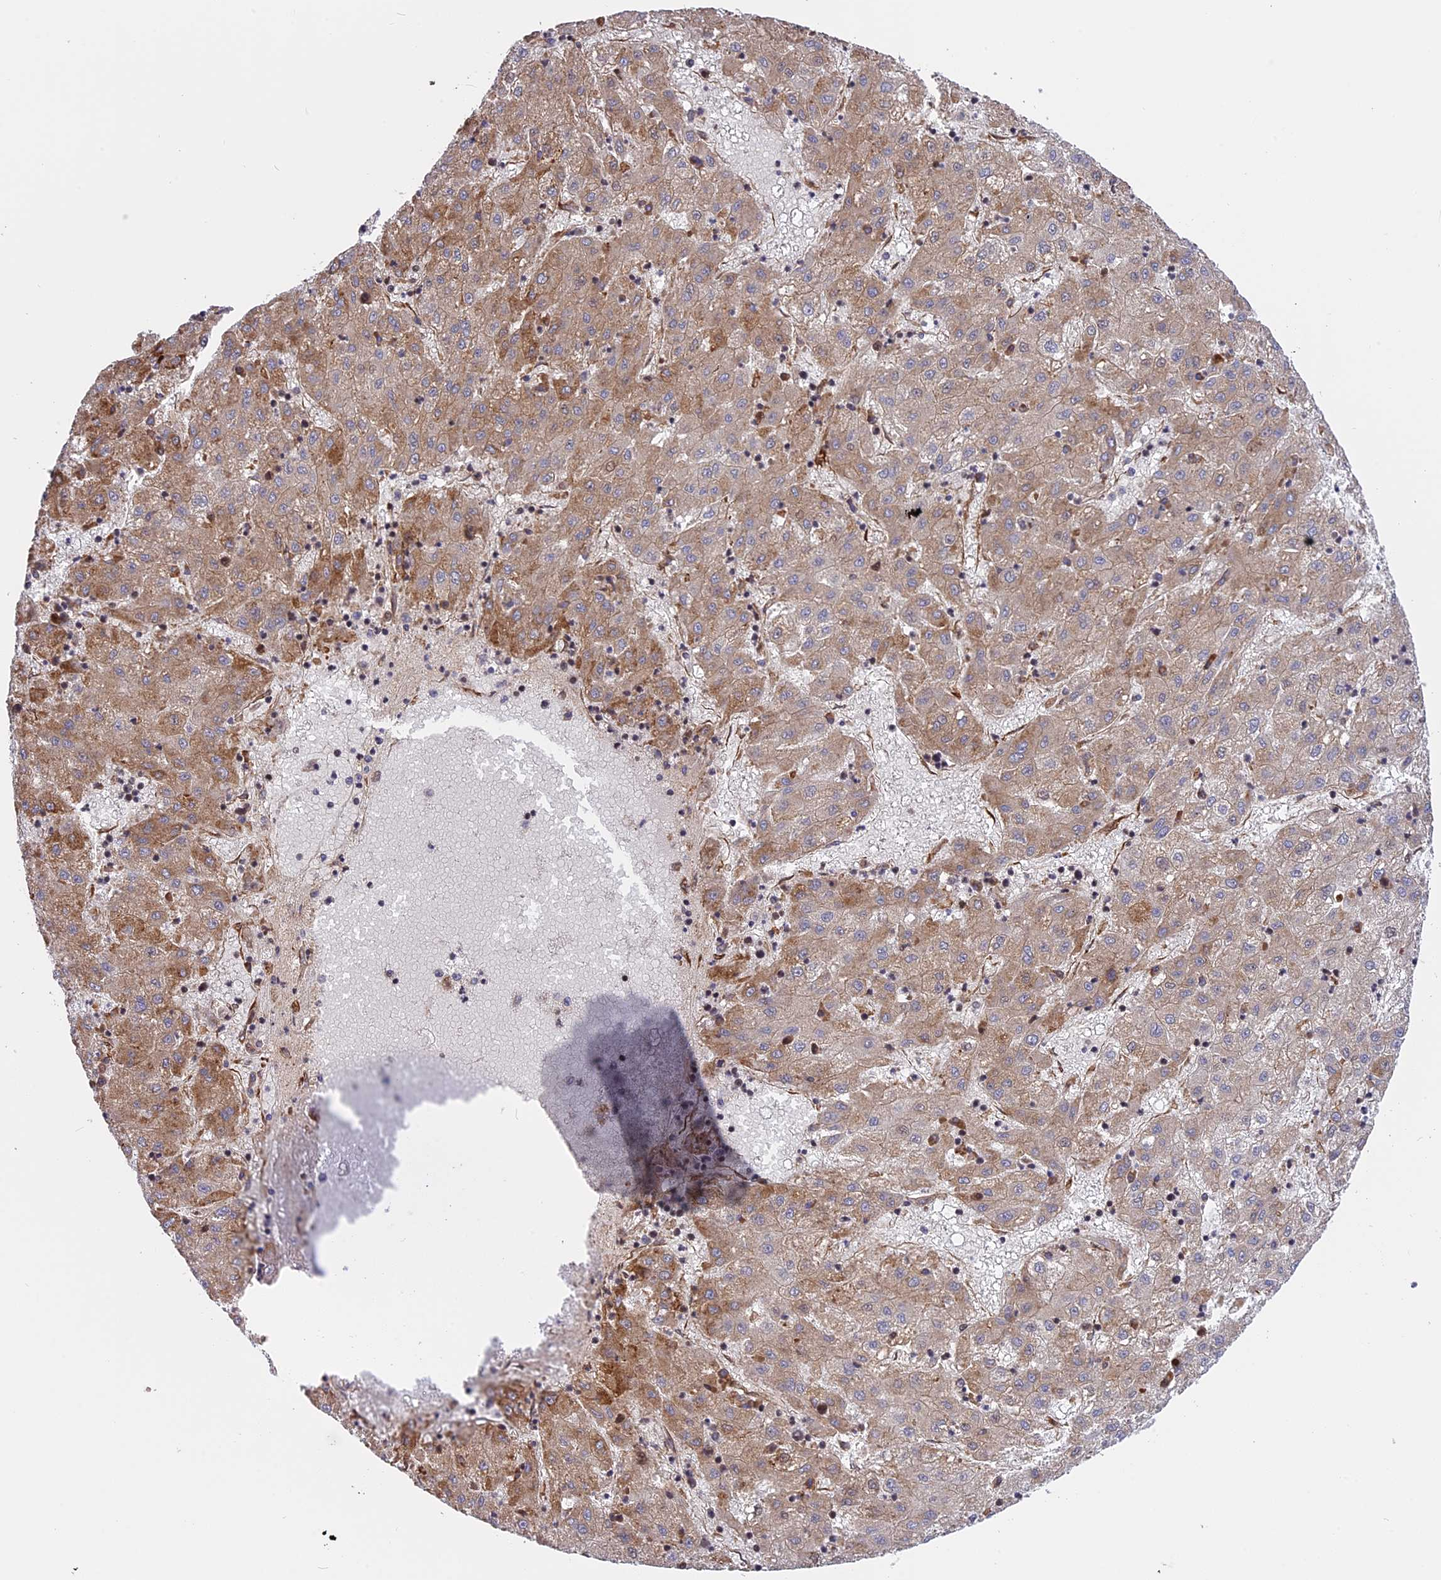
{"staining": {"intensity": "moderate", "quantity": "25%-75%", "location": "cytoplasmic/membranous"}, "tissue": "liver cancer", "cell_type": "Tumor cells", "image_type": "cancer", "snomed": [{"axis": "morphology", "description": "Carcinoma, Hepatocellular, NOS"}, {"axis": "topography", "description": "Liver"}], "caption": "Immunohistochemical staining of human hepatocellular carcinoma (liver) shows medium levels of moderate cytoplasmic/membranous expression in about 25%-75% of tumor cells.", "gene": "DDX60L", "patient": {"sex": "male", "age": 72}}